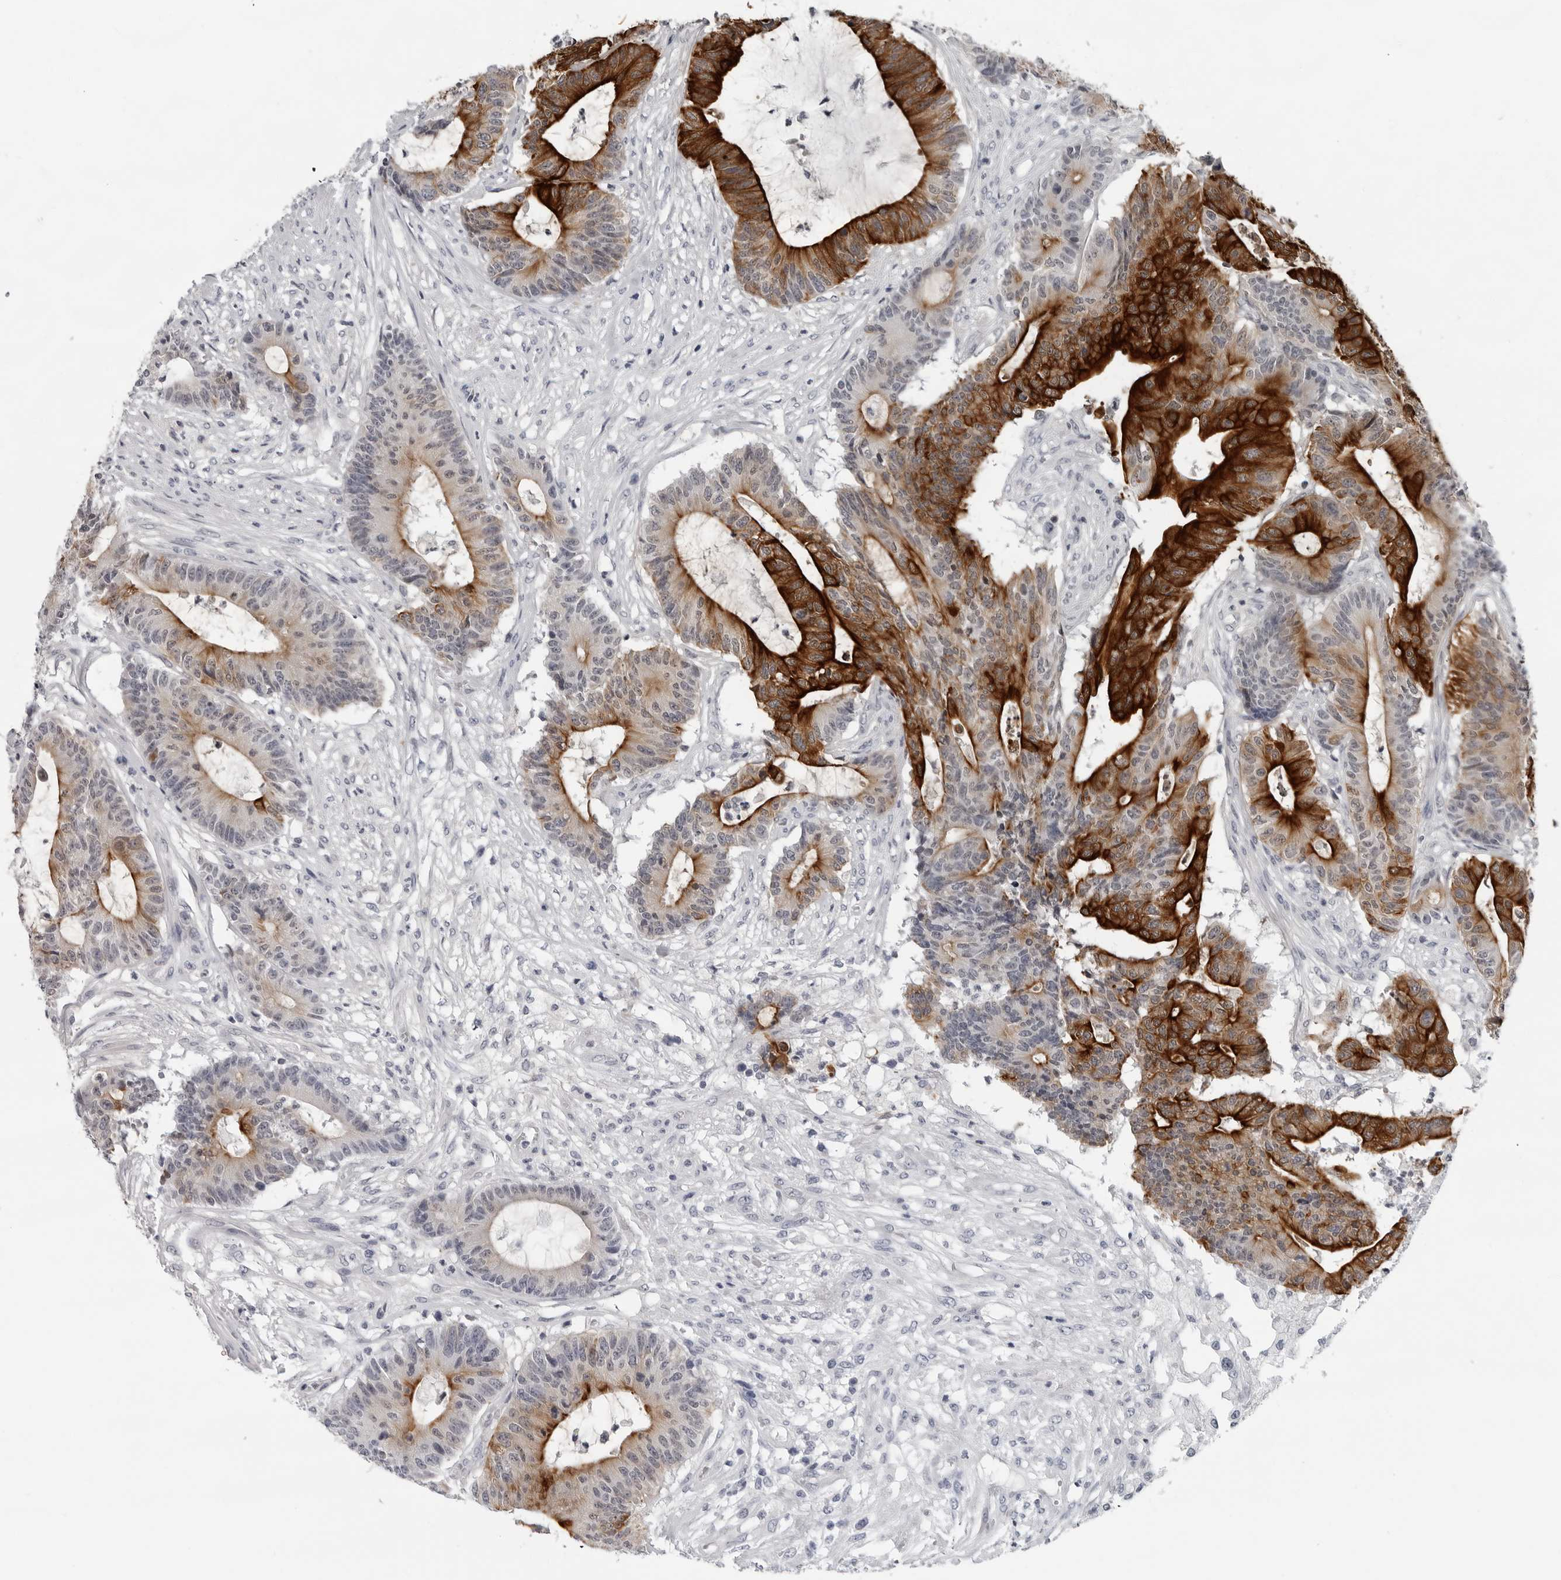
{"staining": {"intensity": "strong", "quantity": "25%-75%", "location": "cytoplasmic/membranous"}, "tissue": "colorectal cancer", "cell_type": "Tumor cells", "image_type": "cancer", "snomed": [{"axis": "morphology", "description": "Adenocarcinoma, NOS"}, {"axis": "topography", "description": "Colon"}], "caption": "Immunohistochemistry photomicrograph of colorectal cancer stained for a protein (brown), which exhibits high levels of strong cytoplasmic/membranous staining in approximately 25%-75% of tumor cells.", "gene": "CCDC28B", "patient": {"sex": "female", "age": 84}}